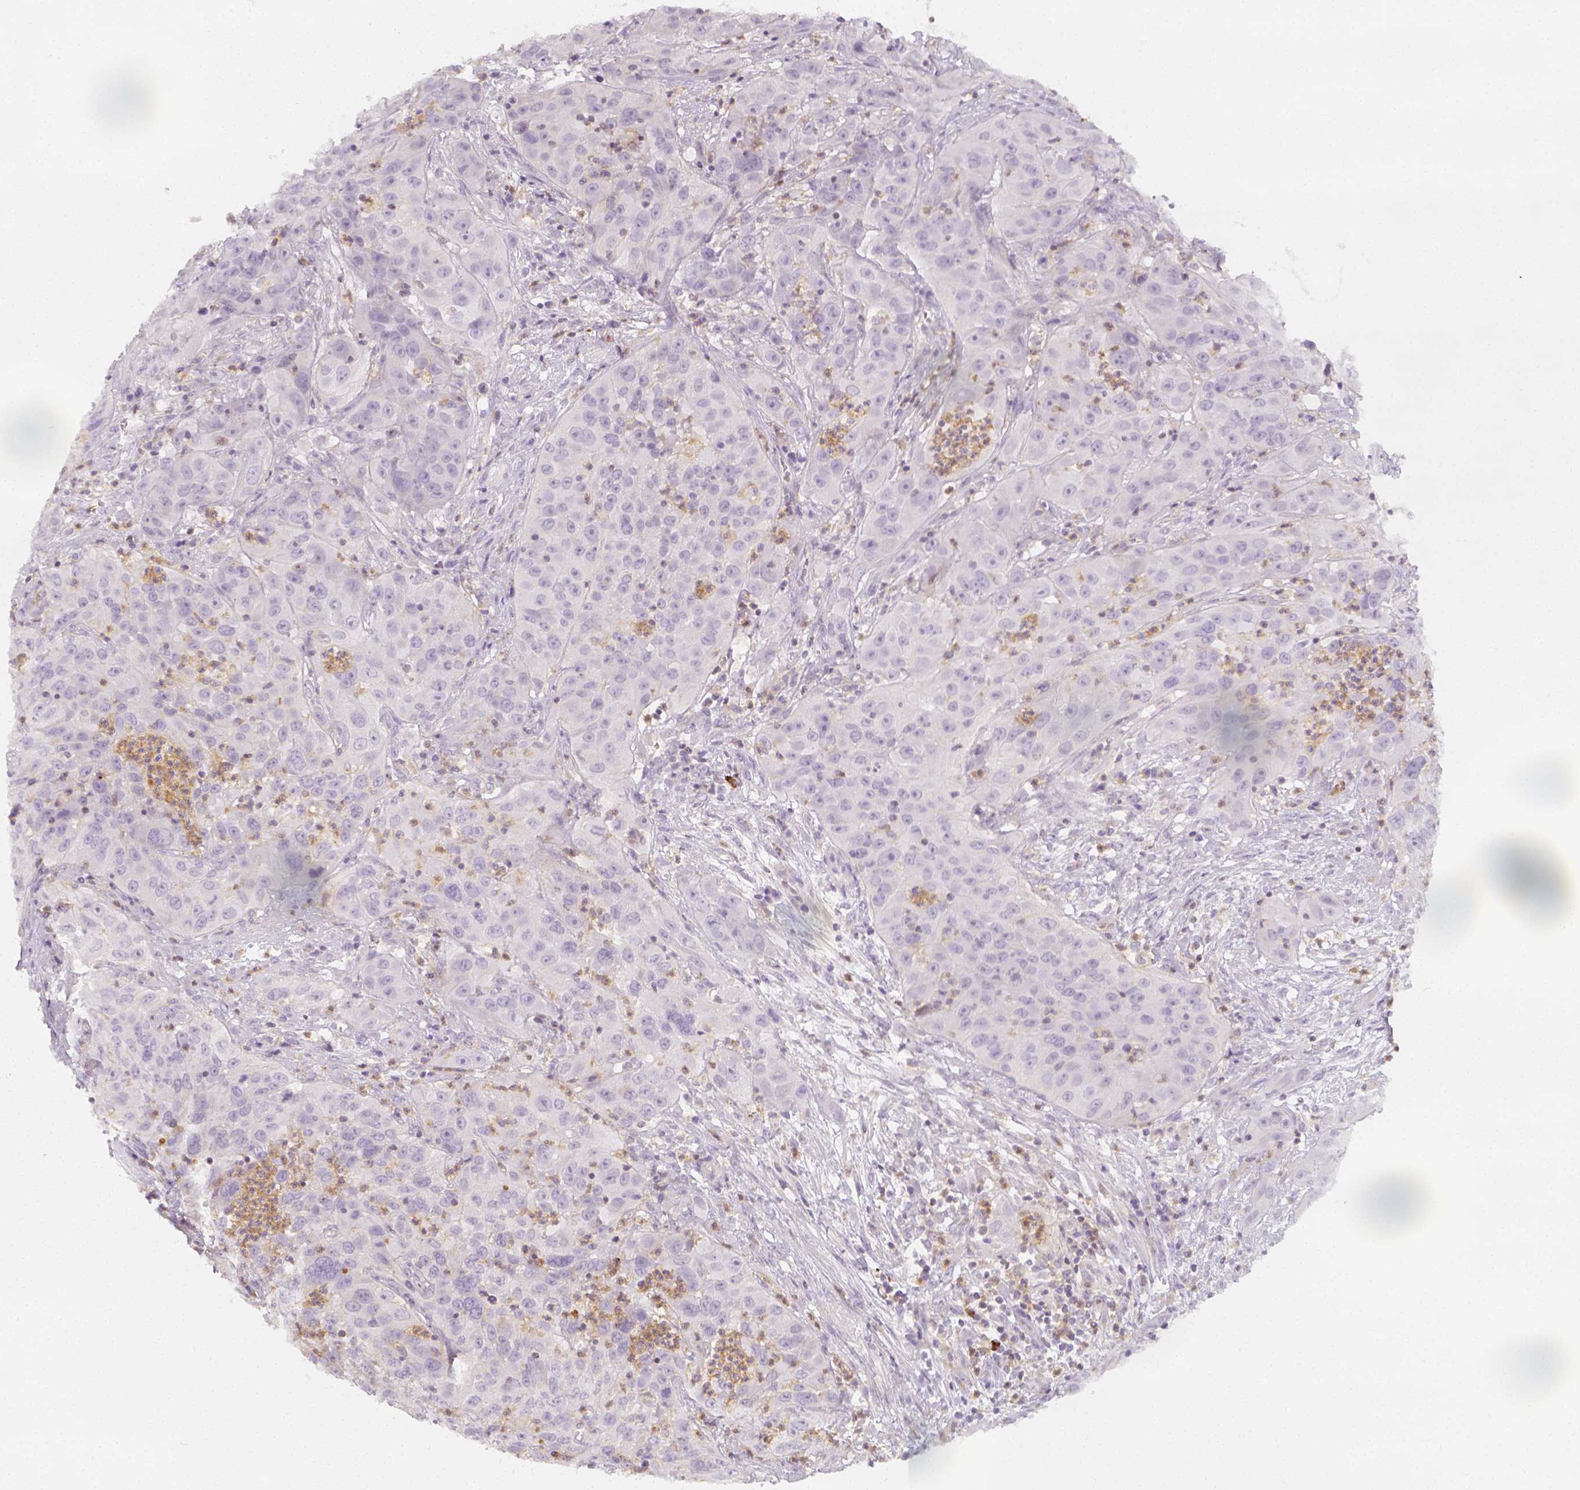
{"staining": {"intensity": "negative", "quantity": "none", "location": "none"}, "tissue": "cervical cancer", "cell_type": "Tumor cells", "image_type": "cancer", "snomed": [{"axis": "morphology", "description": "Squamous cell carcinoma, NOS"}, {"axis": "topography", "description": "Cervix"}], "caption": "Tumor cells show no significant protein expression in cervical cancer (squamous cell carcinoma).", "gene": "PTPRJ", "patient": {"sex": "female", "age": 32}}